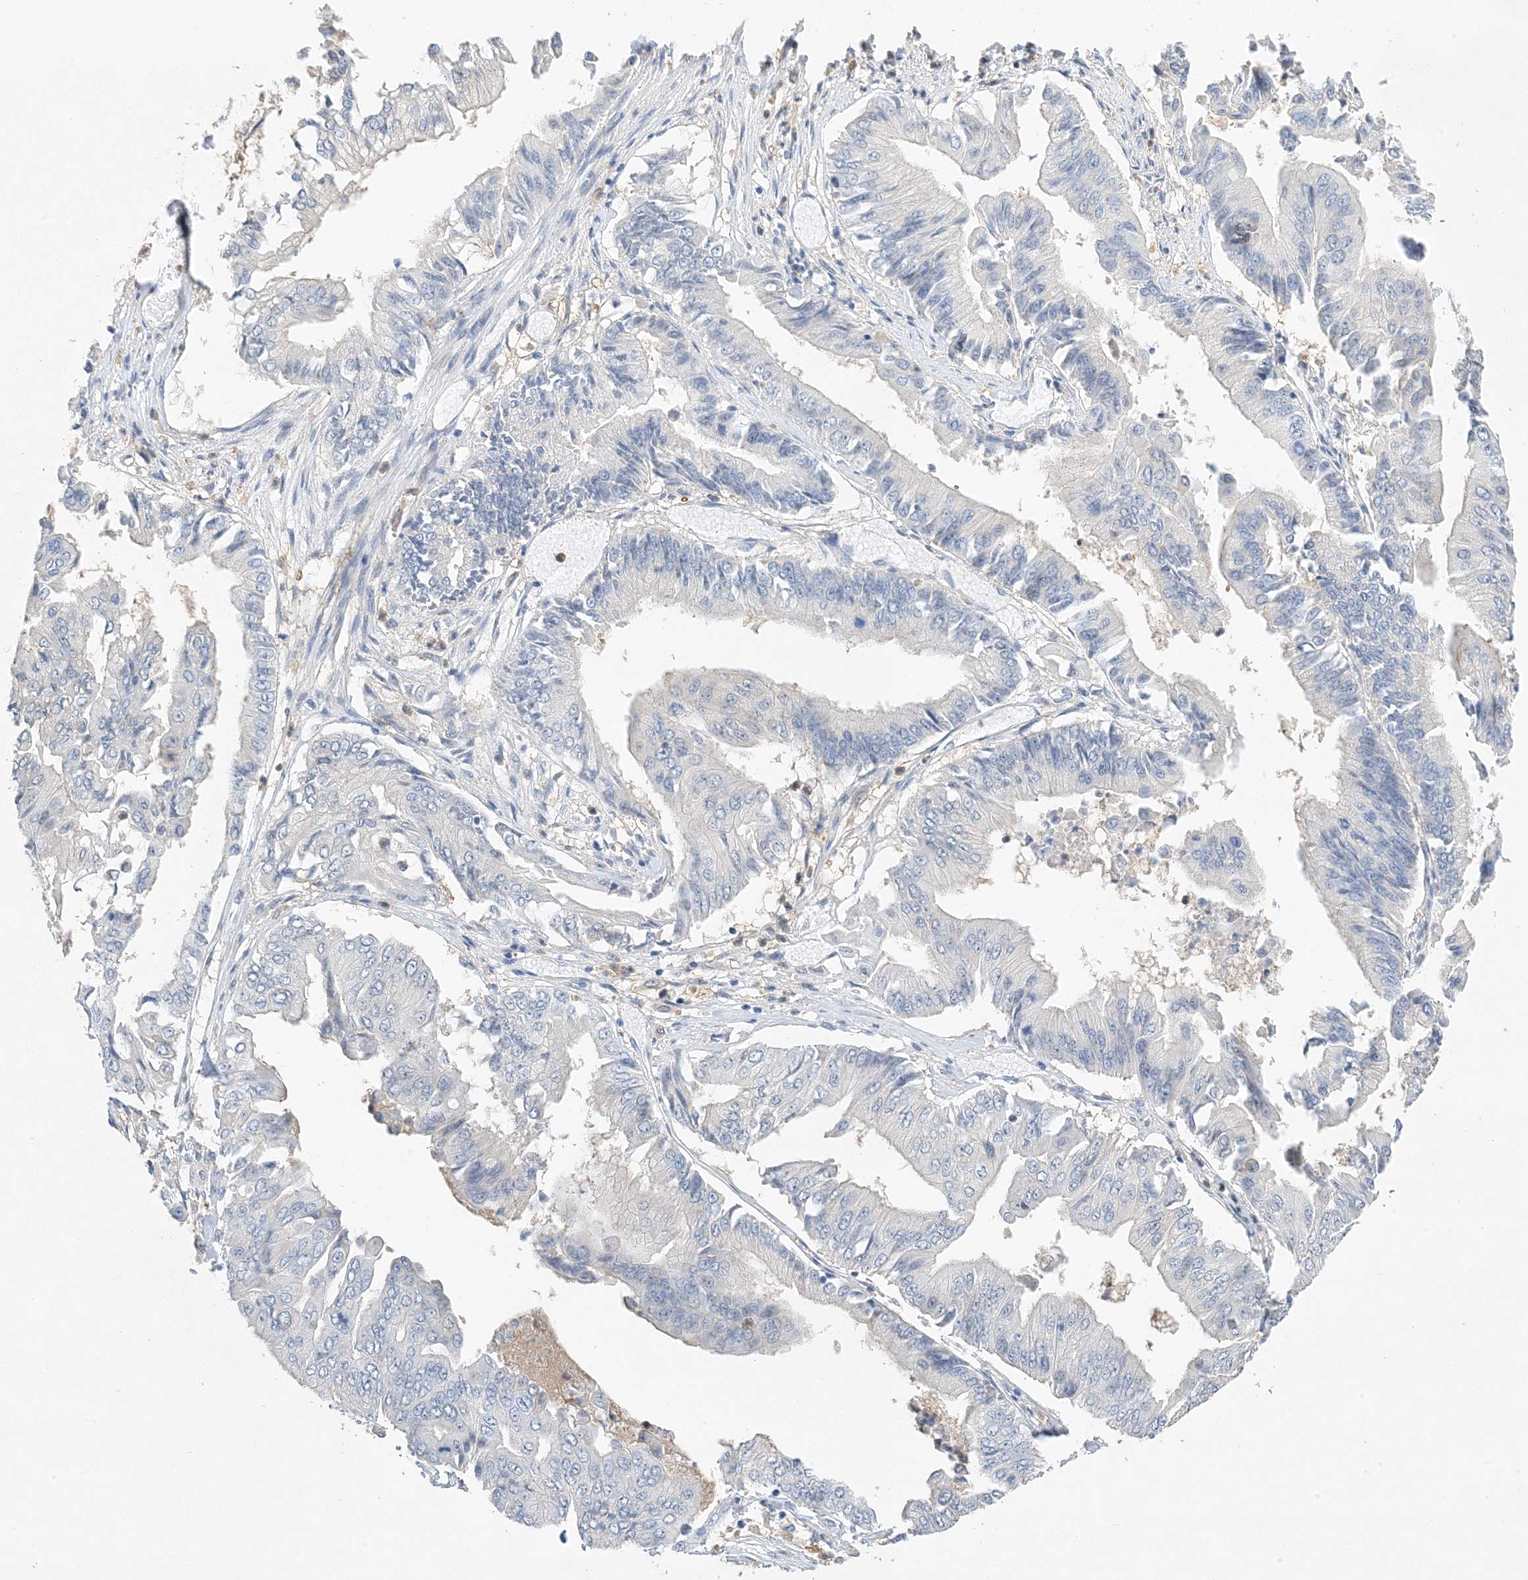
{"staining": {"intensity": "negative", "quantity": "none", "location": "none"}, "tissue": "pancreatic cancer", "cell_type": "Tumor cells", "image_type": "cancer", "snomed": [{"axis": "morphology", "description": "Adenocarcinoma, NOS"}, {"axis": "topography", "description": "Pancreas"}], "caption": "Tumor cells show no significant protein expression in adenocarcinoma (pancreatic).", "gene": "KIFBP", "patient": {"sex": "female", "age": 77}}